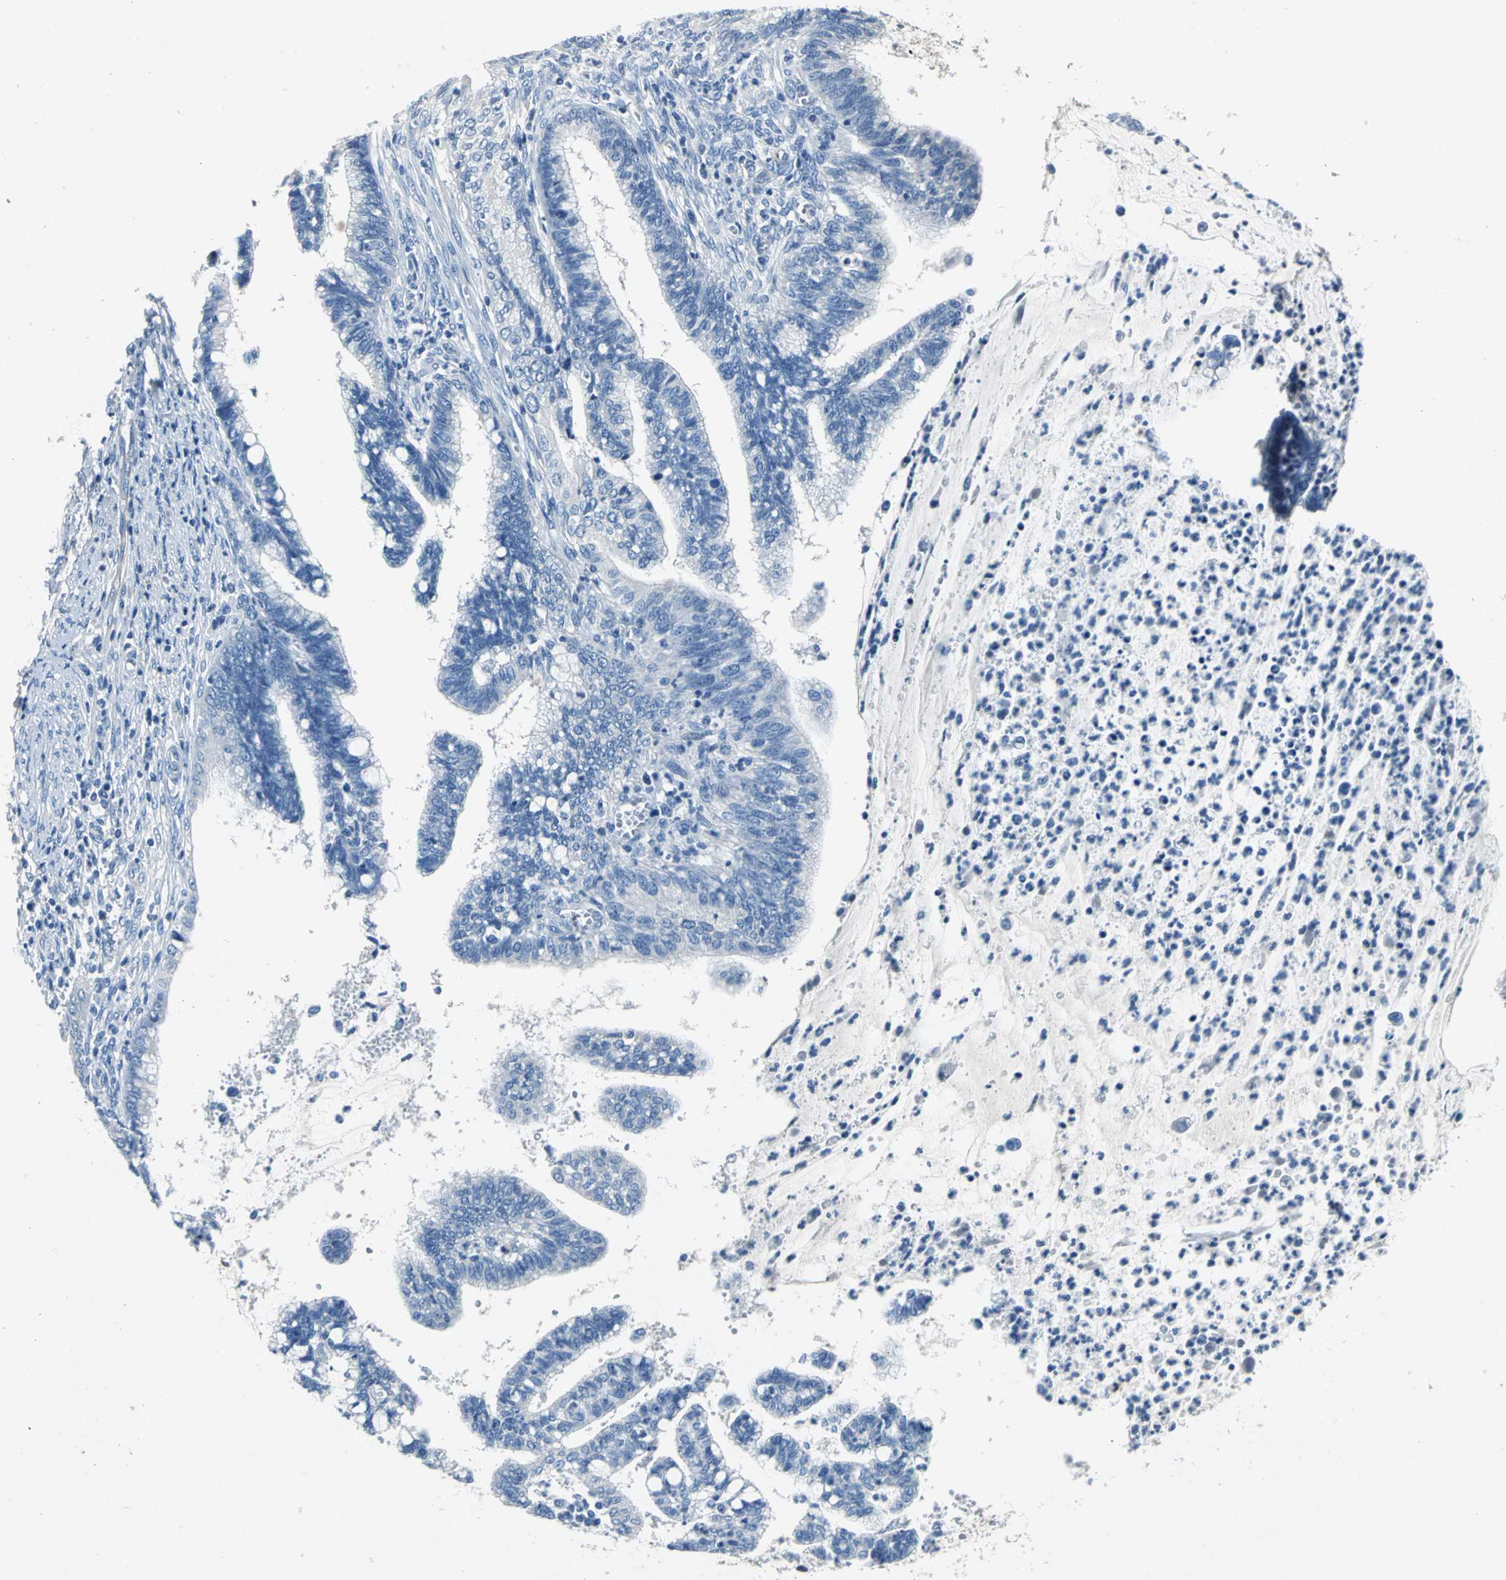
{"staining": {"intensity": "negative", "quantity": "none", "location": "none"}, "tissue": "cervical cancer", "cell_type": "Tumor cells", "image_type": "cancer", "snomed": [{"axis": "morphology", "description": "Adenocarcinoma, NOS"}, {"axis": "topography", "description": "Cervix"}], "caption": "Tumor cells show no significant staining in cervical cancer.", "gene": "EFNB3", "patient": {"sex": "female", "age": 36}}